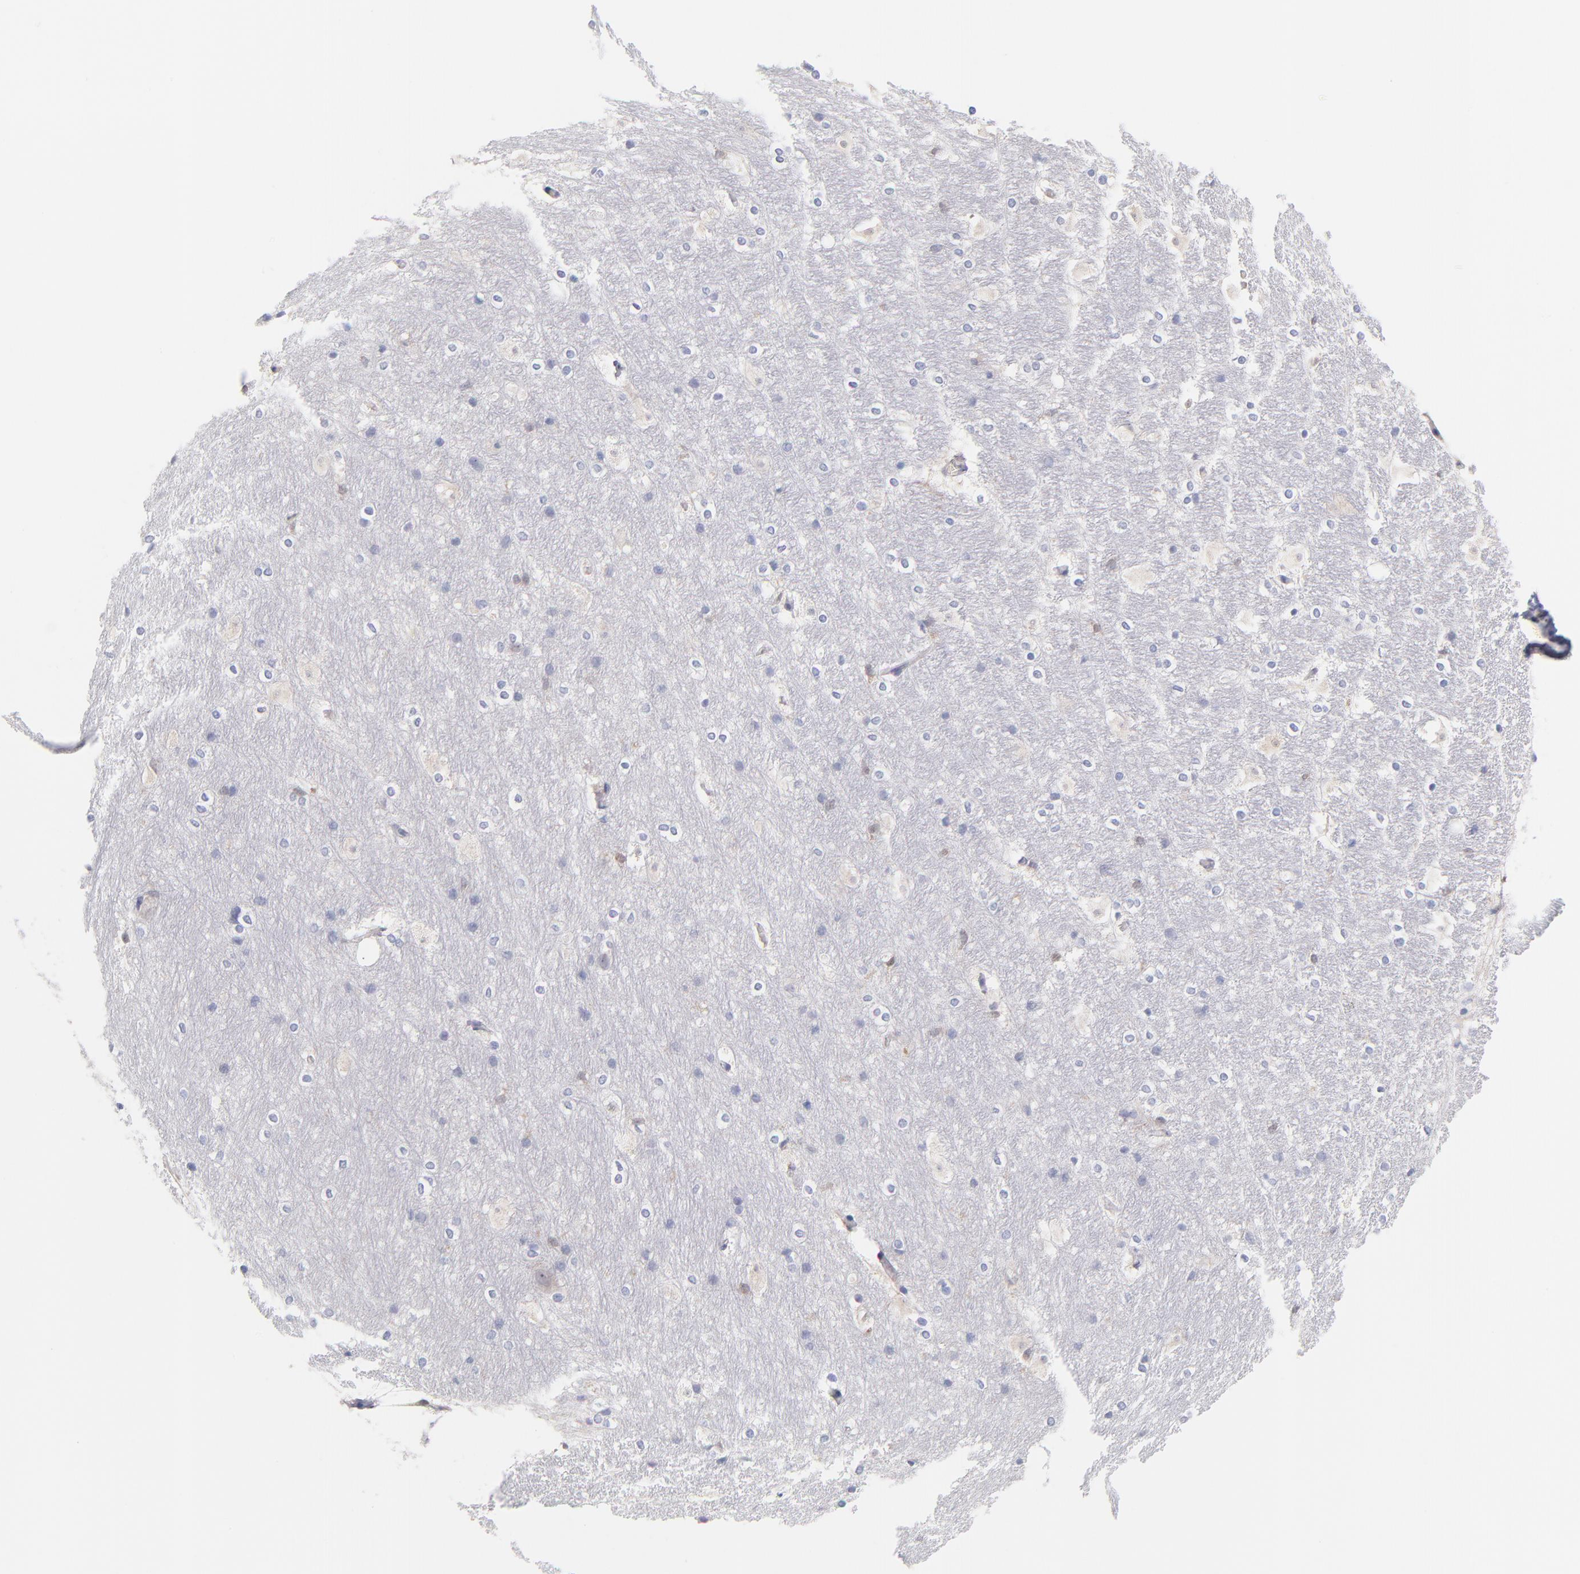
{"staining": {"intensity": "negative", "quantity": "none", "location": "none"}, "tissue": "hippocampus", "cell_type": "Glial cells", "image_type": "normal", "snomed": [{"axis": "morphology", "description": "Normal tissue, NOS"}, {"axis": "topography", "description": "Hippocampus"}], "caption": "Image shows no significant protein expression in glial cells of benign hippocampus.", "gene": "BID", "patient": {"sex": "female", "age": 19}}